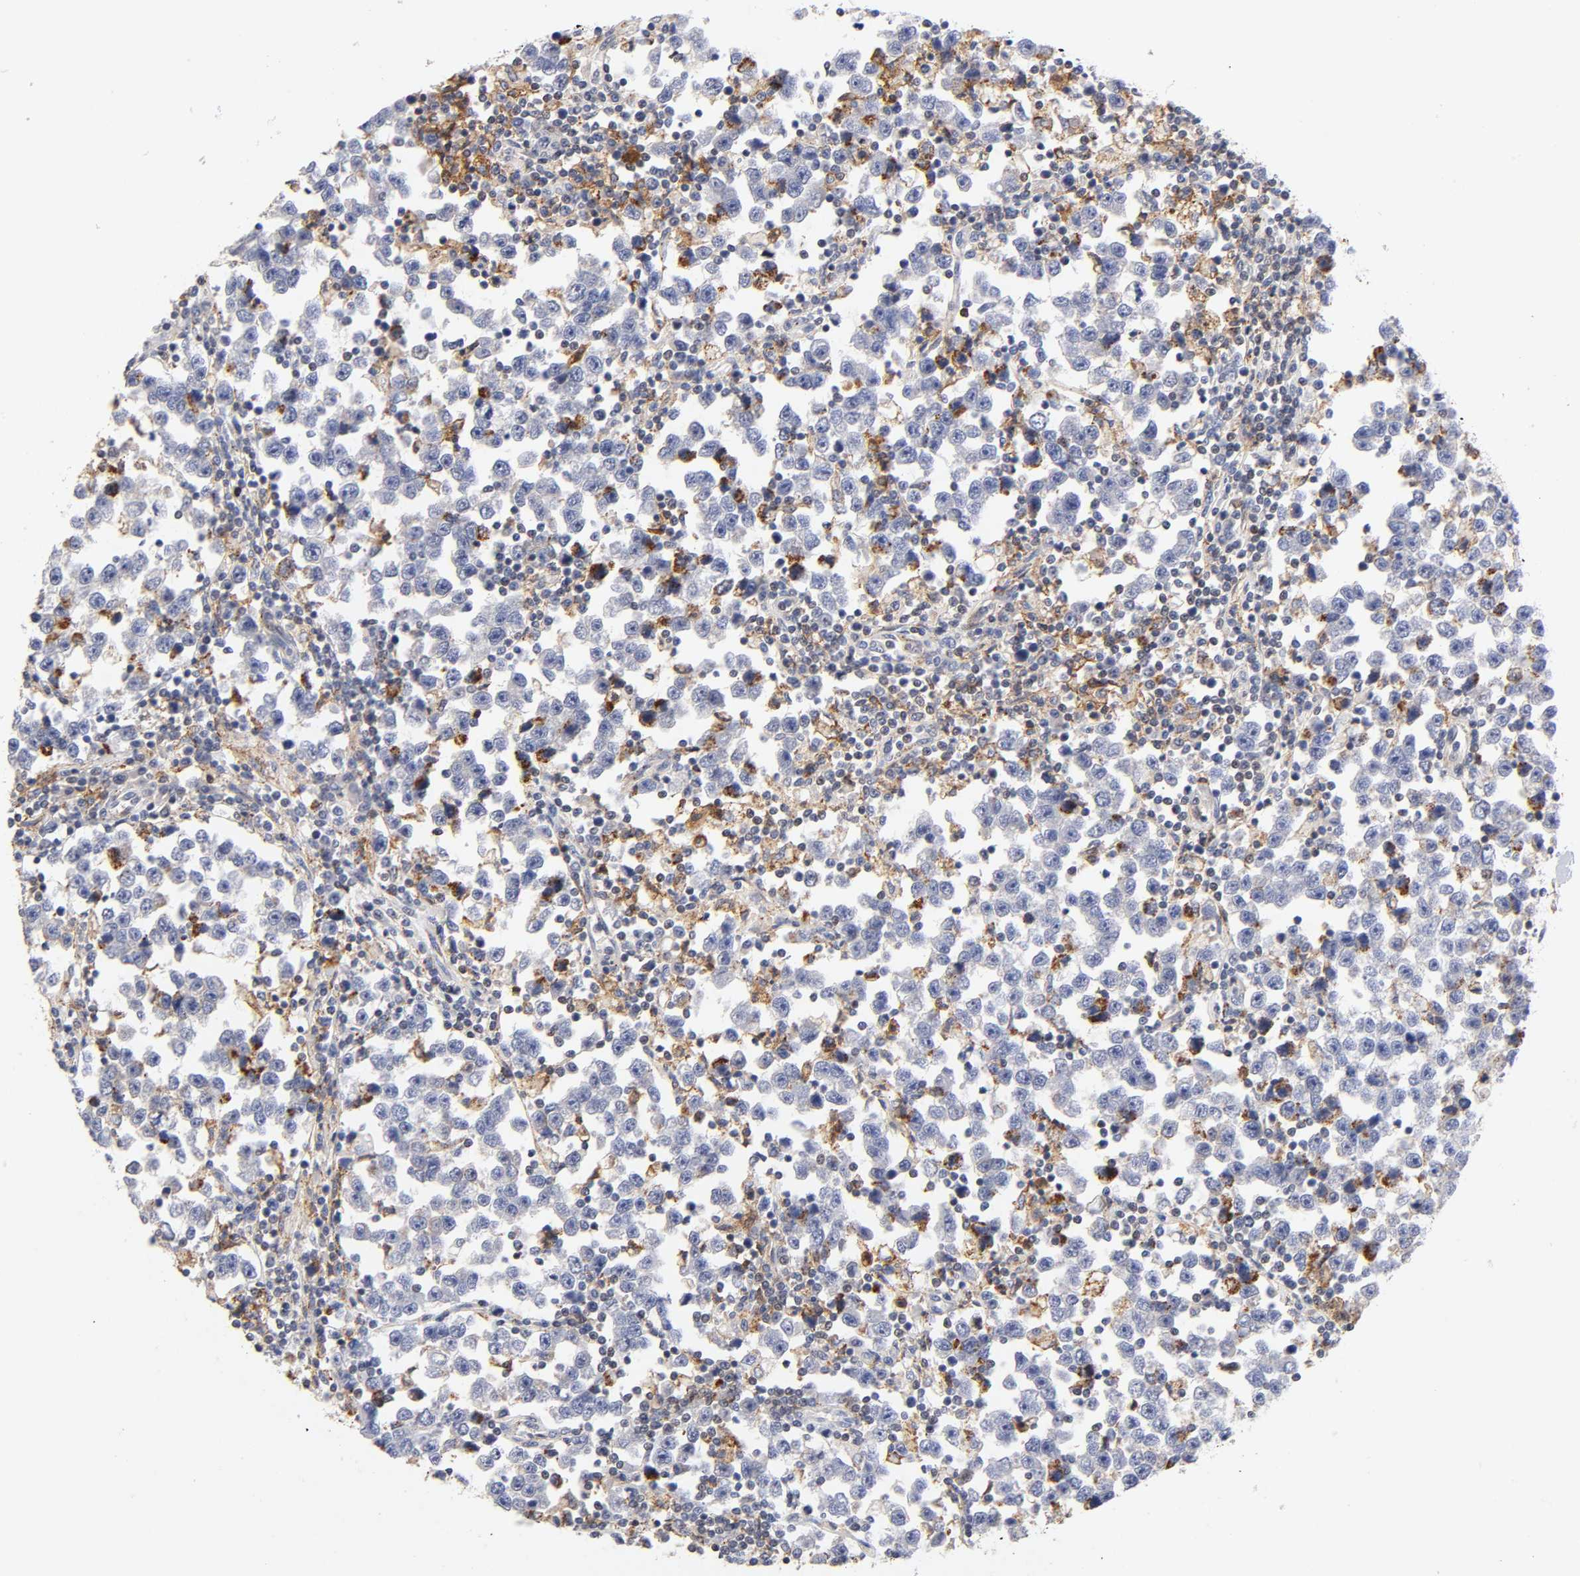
{"staining": {"intensity": "negative", "quantity": "none", "location": "none"}, "tissue": "testis cancer", "cell_type": "Tumor cells", "image_type": "cancer", "snomed": [{"axis": "morphology", "description": "Seminoma, NOS"}, {"axis": "topography", "description": "Testis"}], "caption": "Immunohistochemistry micrograph of neoplastic tissue: testis cancer (seminoma) stained with DAB shows no significant protein staining in tumor cells.", "gene": "ANXA7", "patient": {"sex": "male", "age": 43}}